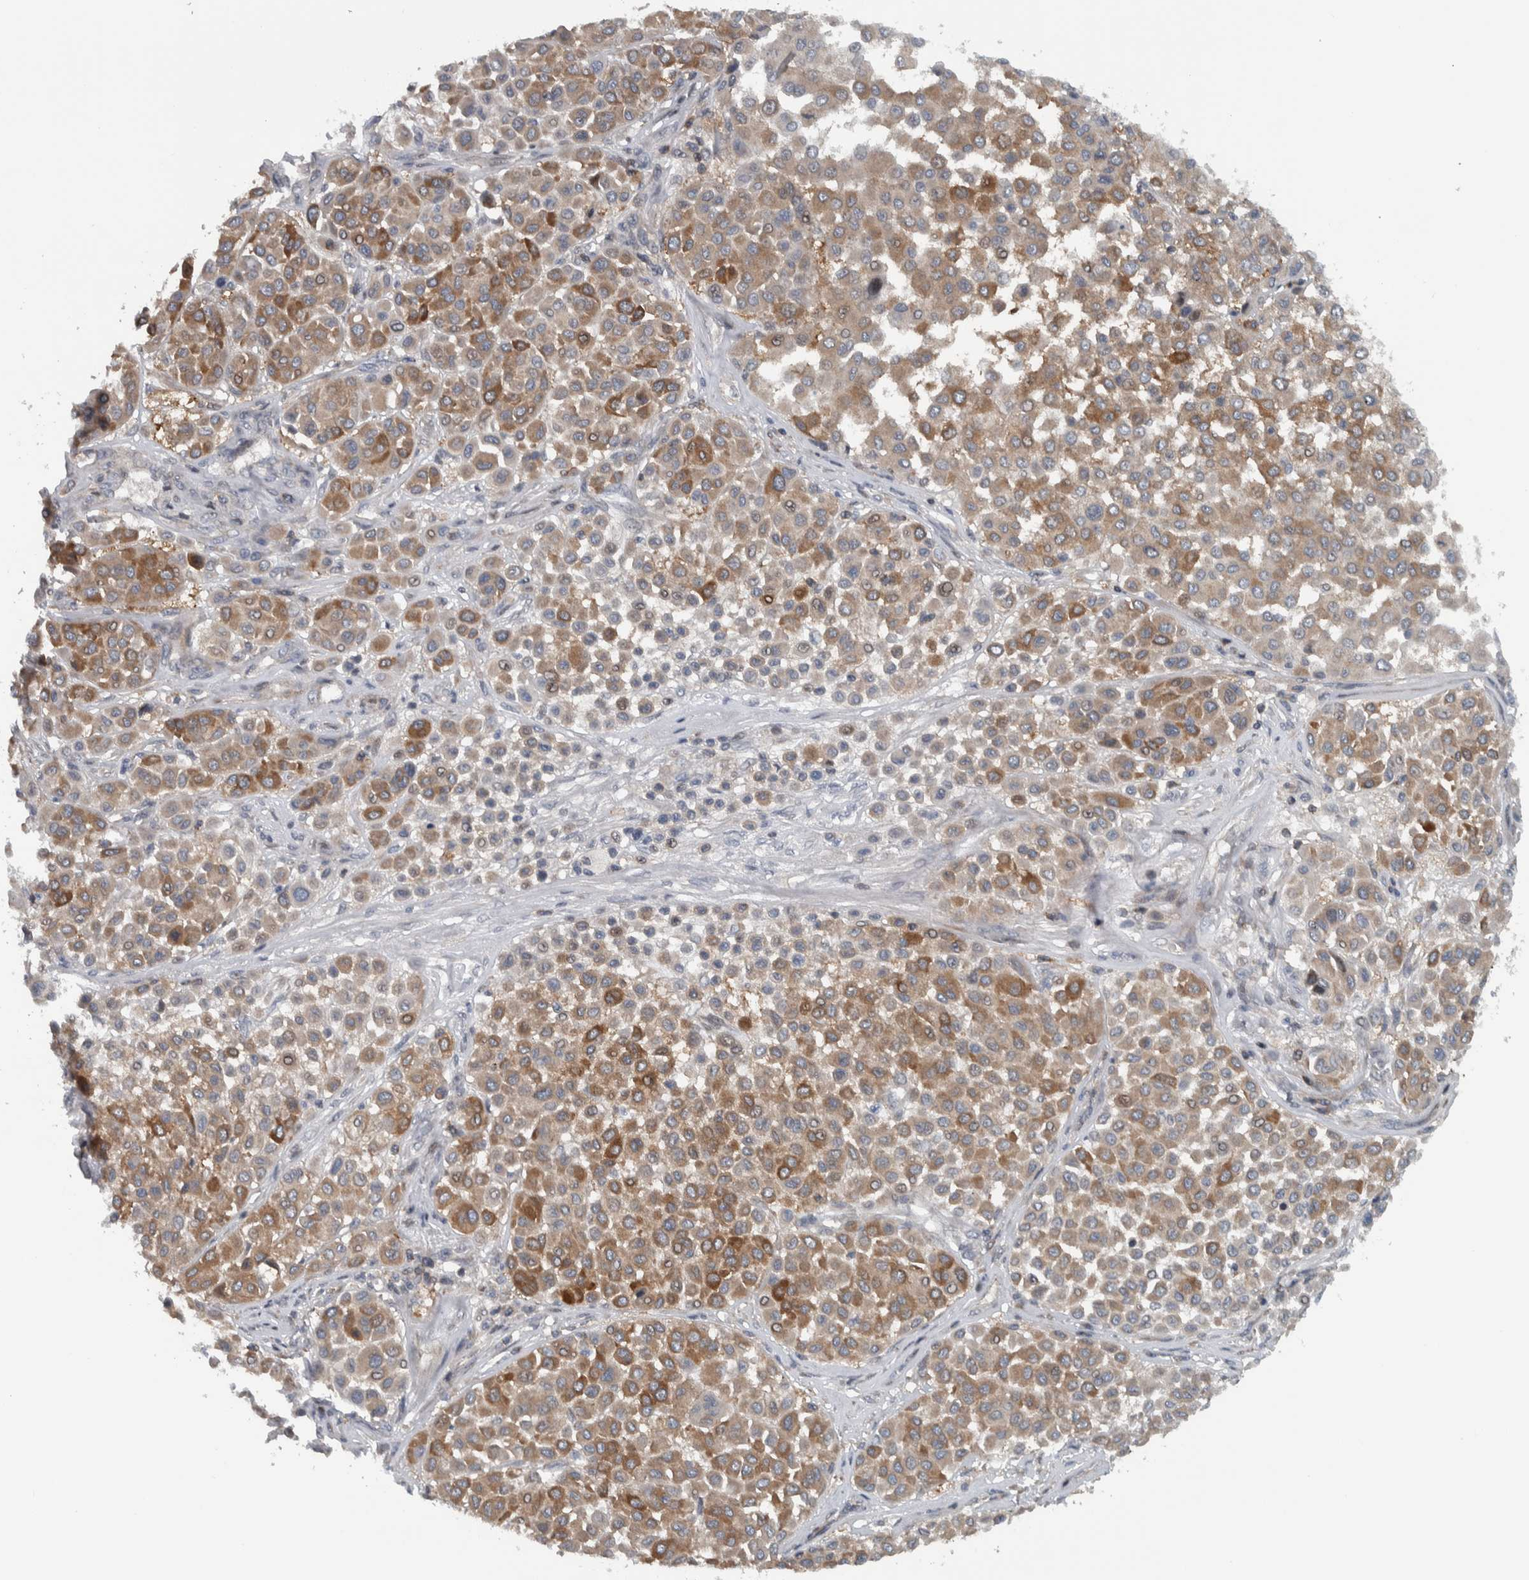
{"staining": {"intensity": "moderate", "quantity": ">75%", "location": "cytoplasmic/membranous"}, "tissue": "melanoma", "cell_type": "Tumor cells", "image_type": "cancer", "snomed": [{"axis": "morphology", "description": "Malignant melanoma, Metastatic site"}, {"axis": "topography", "description": "Soft tissue"}], "caption": "A micrograph showing moderate cytoplasmic/membranous positivity in about >75% of tumor cells in melanoma, as visualized by brown immunohistochemical staining.", "gene": "BAIAP2L1", "patient": {"sex": "male", "age": 41}}